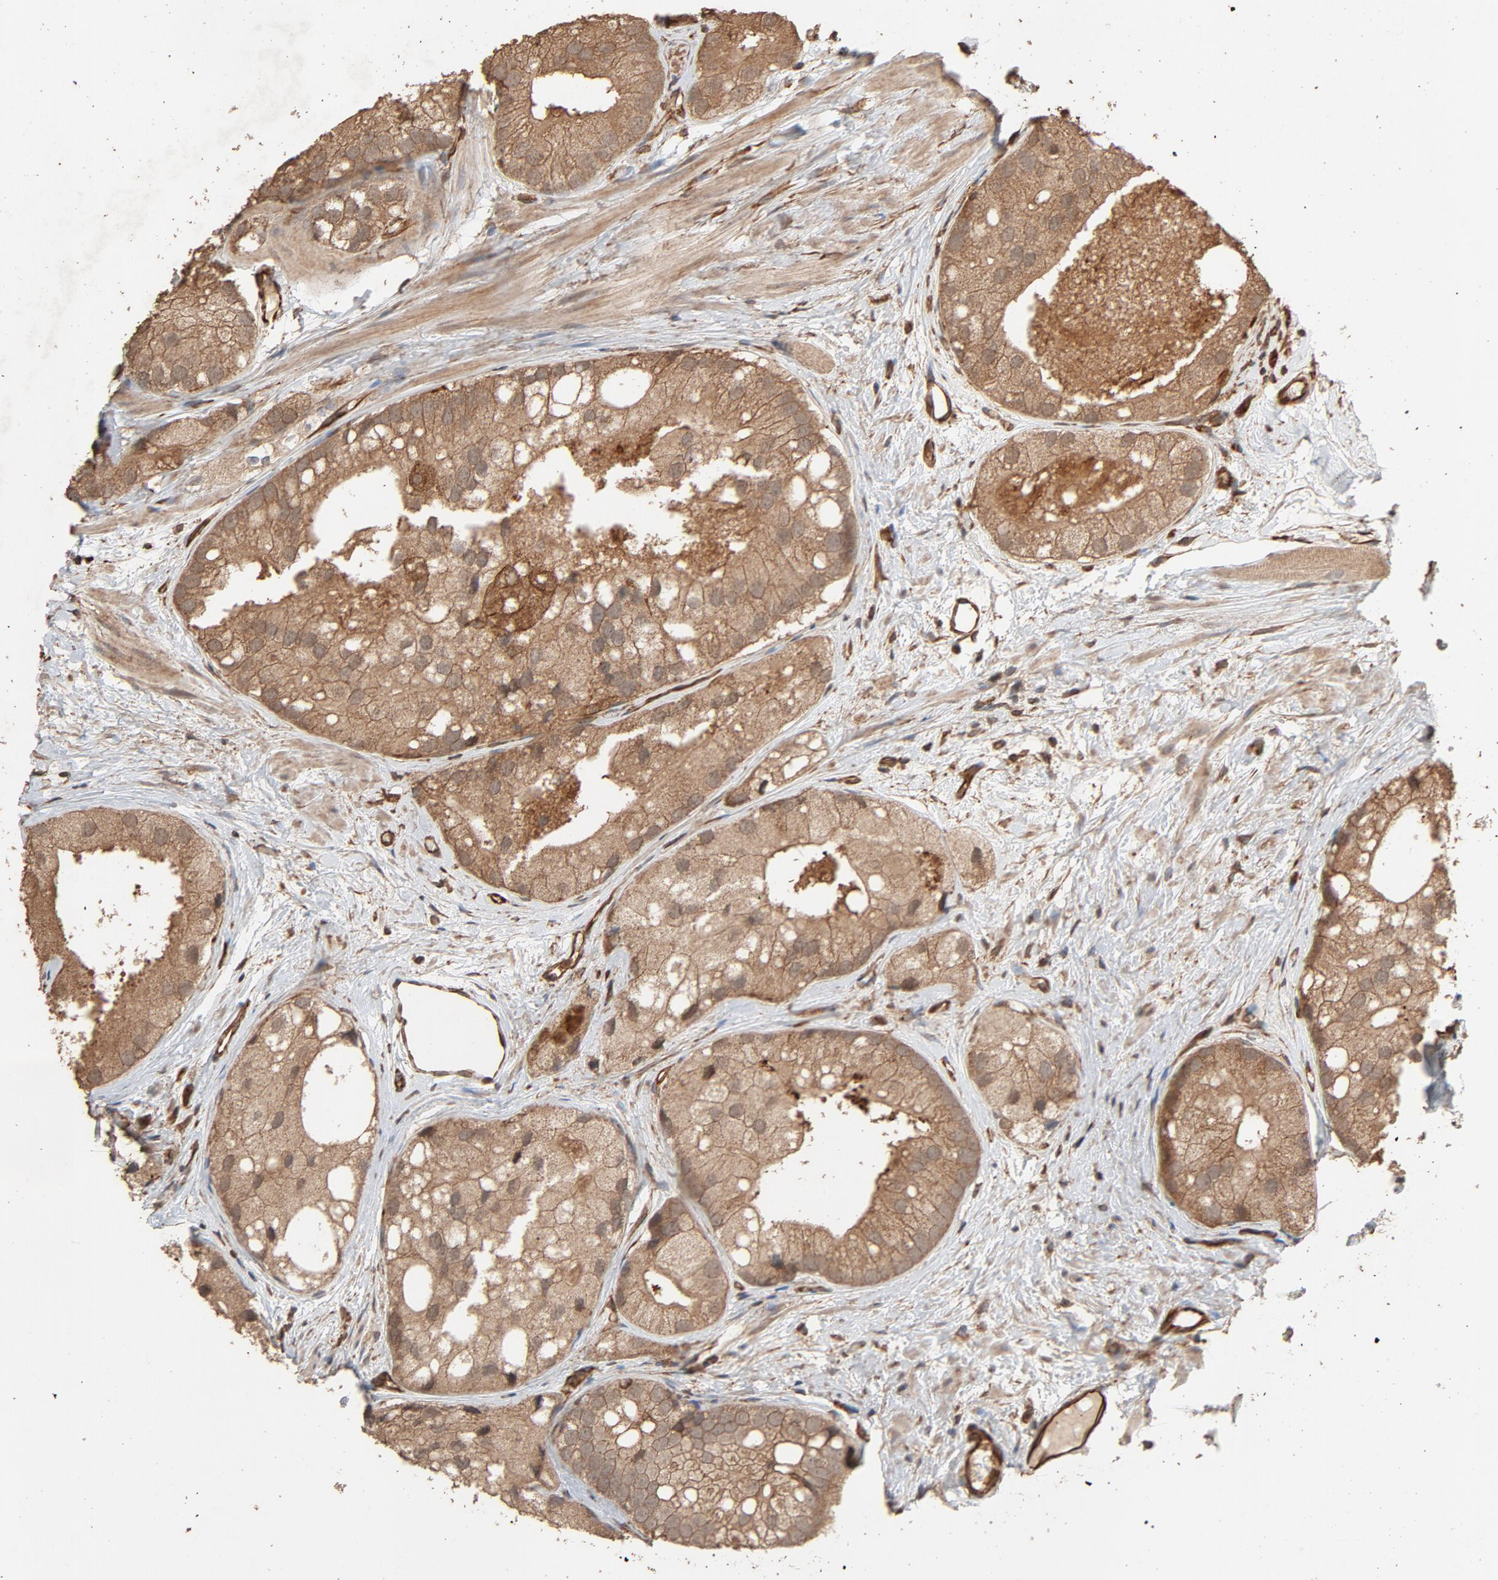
{"staining": {"intensity": "moderate", "quantity": "25%-75%", "location": "cytoplasmic/membranous"}, "tissue": "prostate cancer", "cell_type": "Tumor cells", "image_type": "cancer", "snomed": [{"axis": "morphology", "description": "Adenocarcinoma, Low grade"}, {"axis": "topography", "description": "Prostate"}], "caption": "About 25%-75% of tumor cells in human prostate cancer exhibit moderate cytoplasmic/membranous protein staining as visualized by brown immunohistochemical staining.", "gene": "RPS6KA6", "patient": {"sex": "male", "age": 69}}